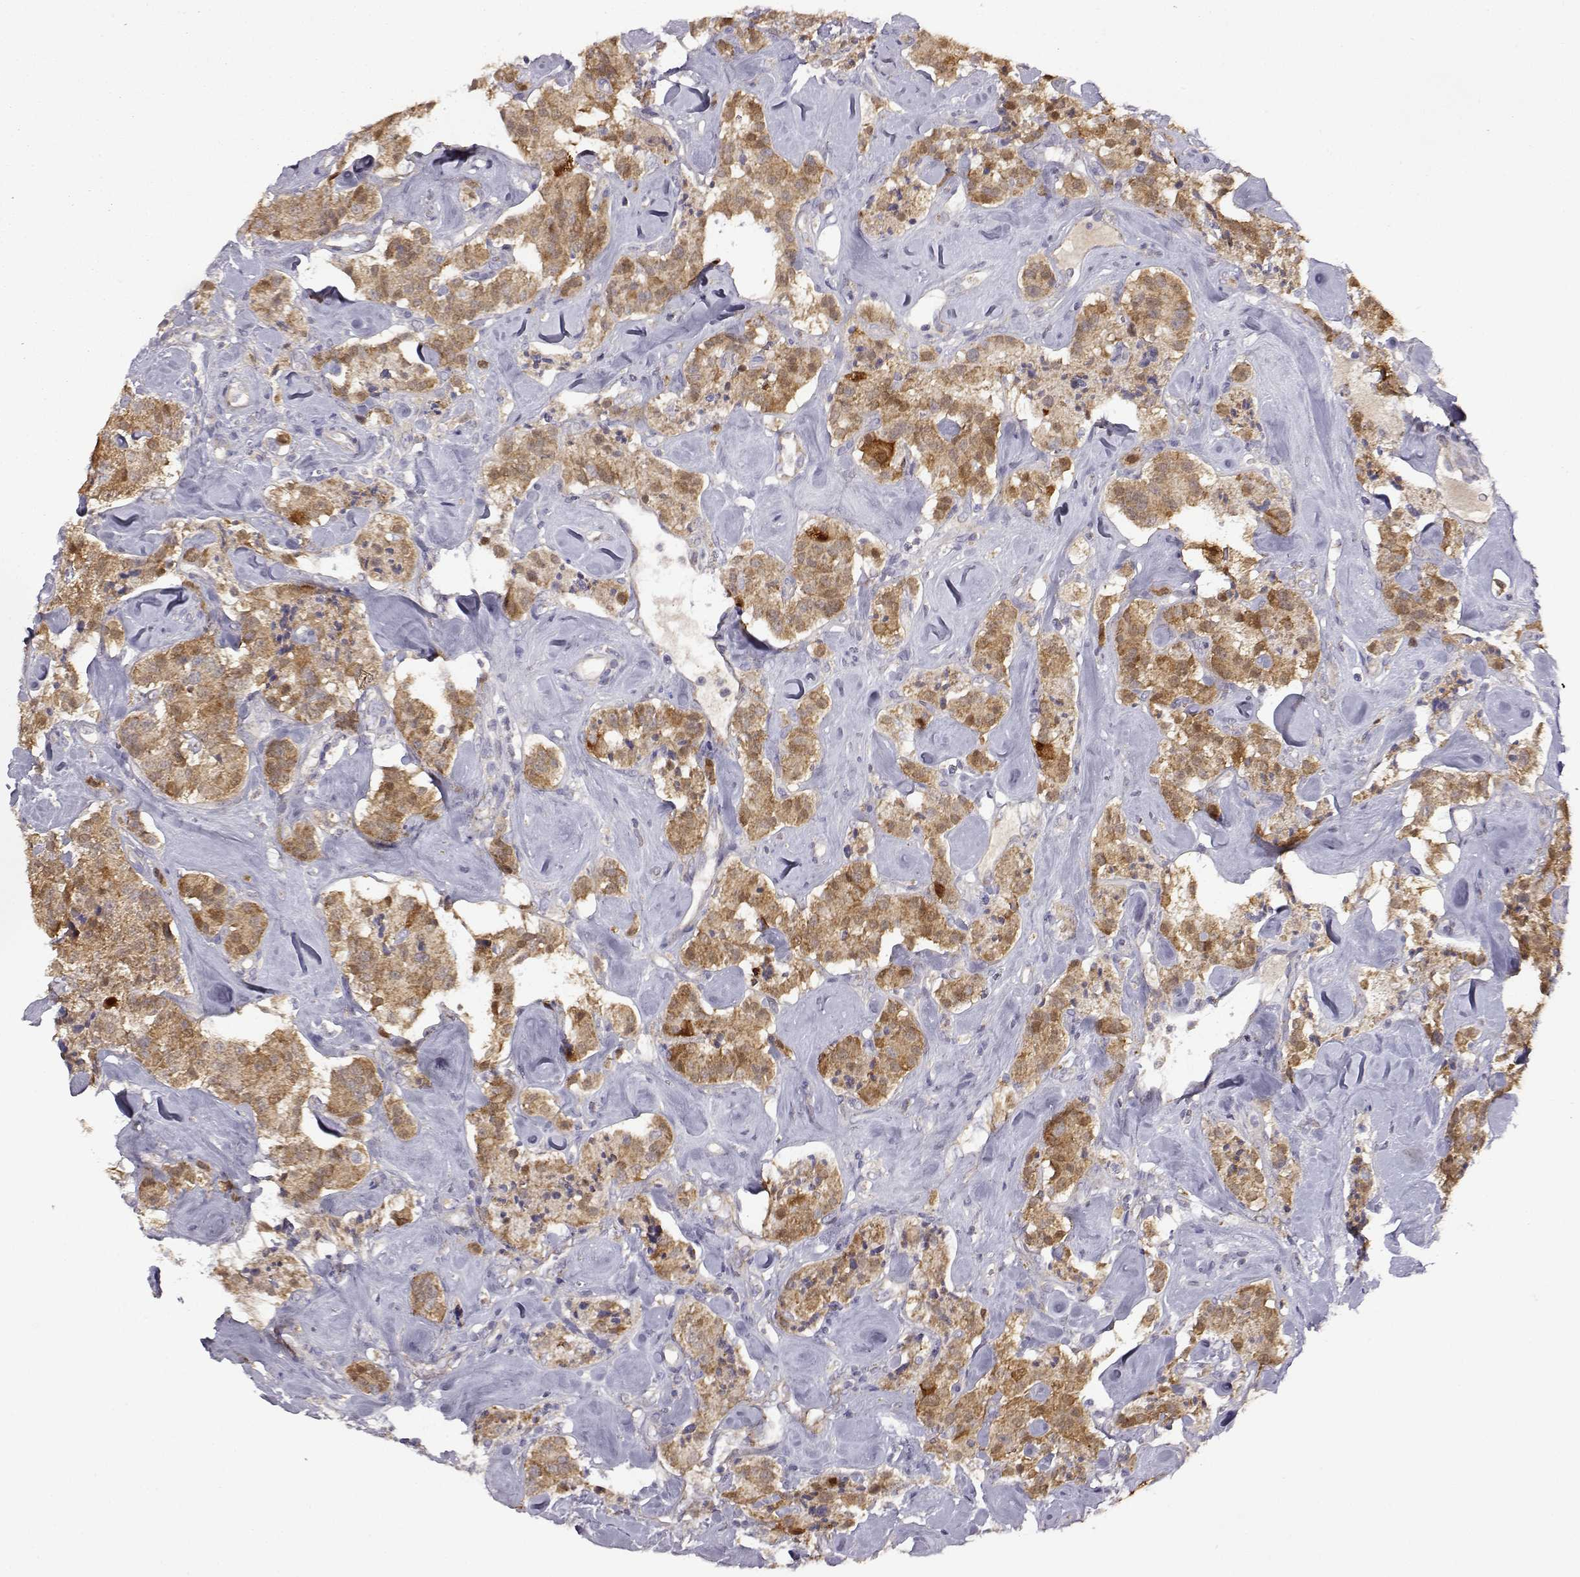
{"staining": {"intensity": "moderate", "quantity": ">75%", "location": "cytoplasmic/membranous"}, "tissue": "carcinoid", "cell_type": "Tumor cells", "image_type": "cancer", "snomed": [{"axis": "morphology", "description": "Carcinoid, malignant, NOS"}, {"axis": "topography", "description": "Pancreas"}], "caption": "Moderate cytoplasmic/membranous staining for a protein is appreciated in about >75% of tumor cells of carcinoid using immunohistochemistry (IHC).", "gene": "DDC", "patient": {"sex": "male", "age": 41}}